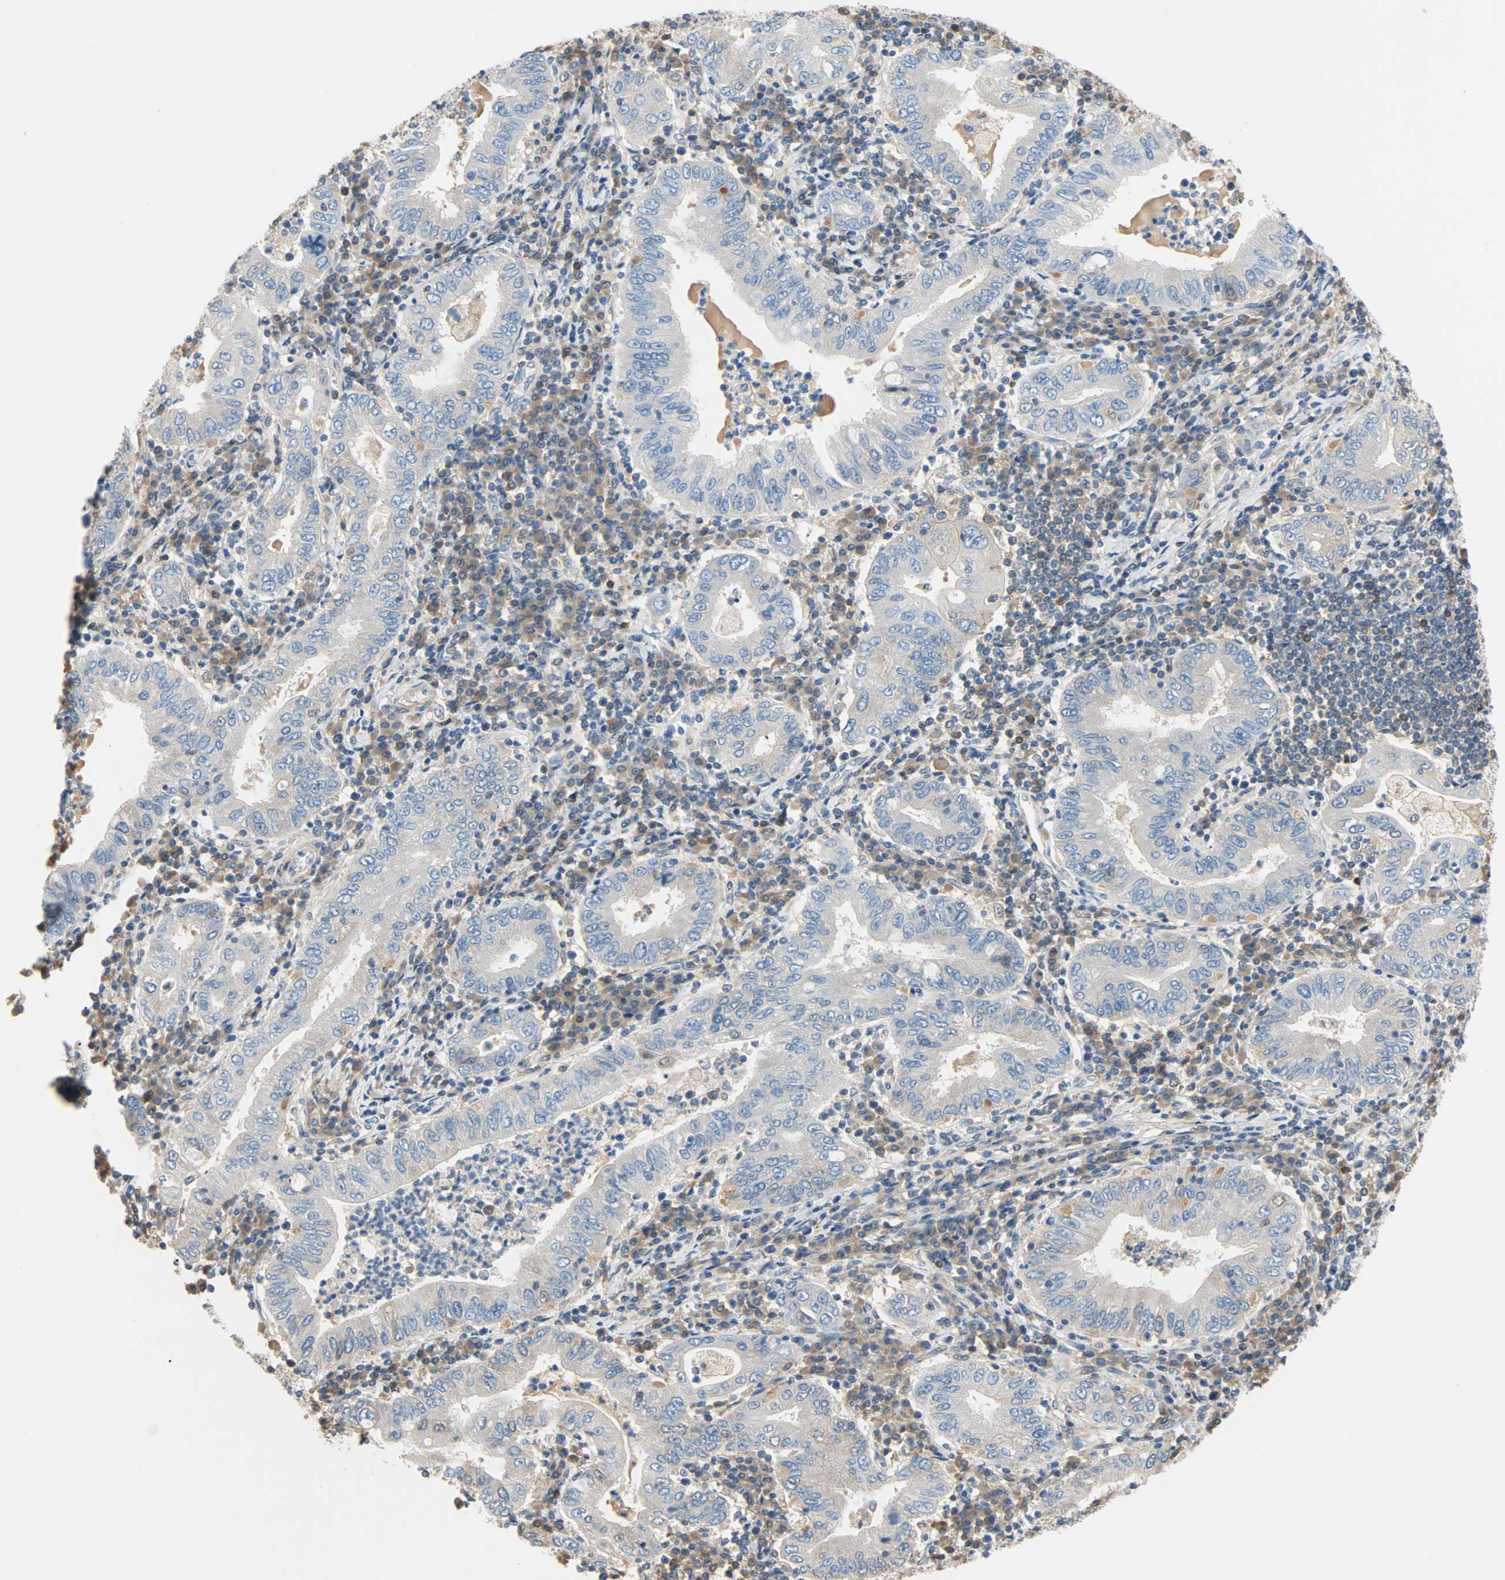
{"staining": {"intensity": "weak", "quantity": "<25%", "location": "cytoplasmic/membranous"}, "tissue": "stomach cancer", "cell_type": "Tumor cells", "image_type": "cancer", "snomed": [{"axis": "morphology", "description": "Normal tissue, NOS"}, {"axis": "morphology", "description": "Adenocarcinoma, NOS"}, {"axis": "topography", "description": "Esophagus"}, {"axis": "topography", "description": "Stomach, upper"}, {"axis": "topography", "description": "Peripheral nerve tissue"}], "caption": "An image of stomach adenocarcinoma stained for a protein reveals no brown staining in tumor cells.", "gene": "TNFRSF12A", "patient": {"sex": "male", "age": 62}}